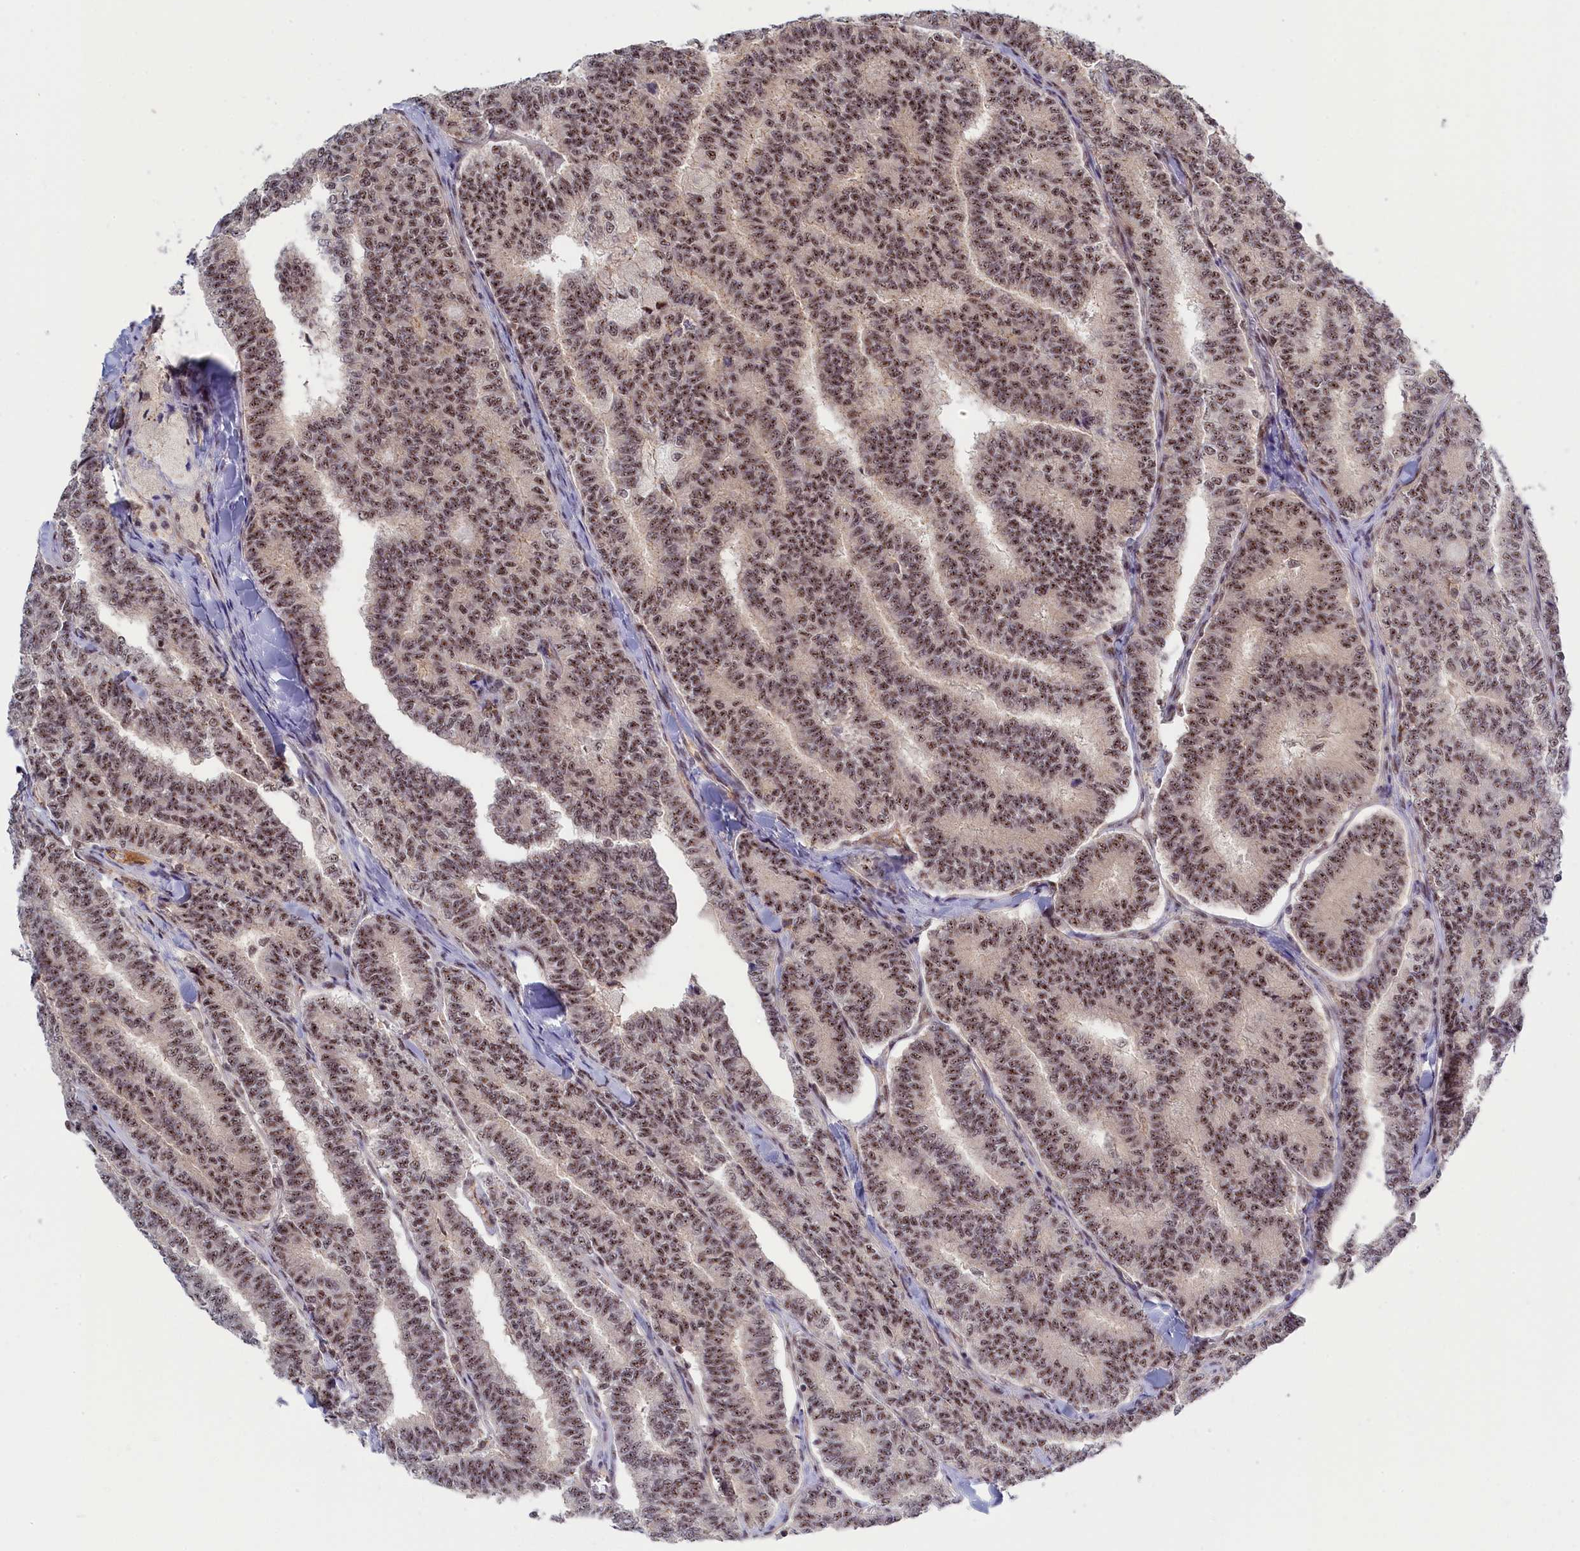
{"staining": {"intensity": "moderate", "quantity": ">75%", "location": "nuclear"}, "tissue": "thyroid cancer", "cell_type": "Tumor cells", "image_type": "cancer", "snomed": [{"axis": "morphology", "description": "Papillary adenocarcinoma, NOS"}, {"axis": "topography", "description": "Thyroid gland"}], "caption": "Immunohistochemical staining of papillary adenocarcinoma (thyroid) exhibits medium levels of moderate nuclear positivity in about >75% of tumor cells. Nuclei are stained in blue.", "gene": "TAB1", "patient": {"sex": "female", "age": 35}}